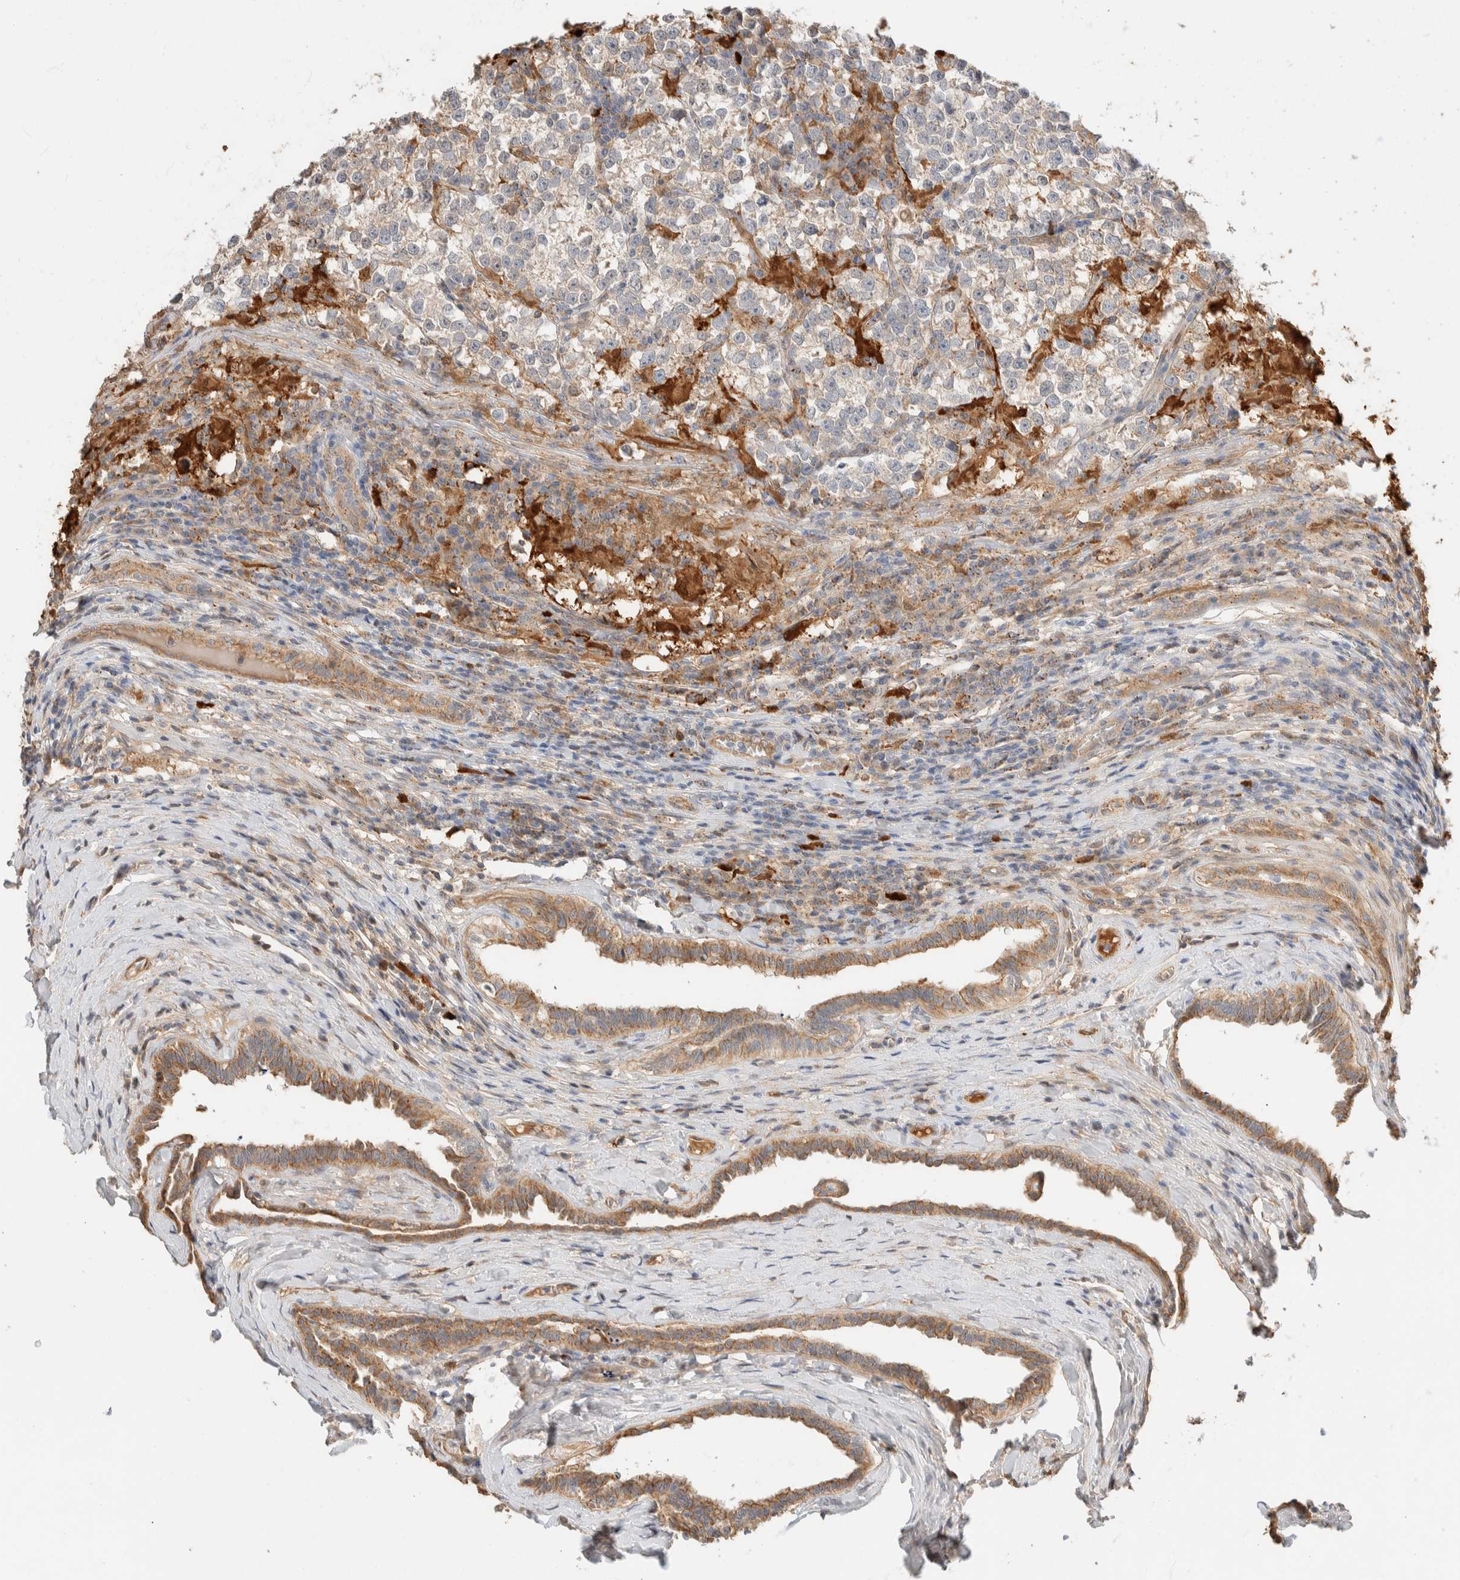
{"staining": {"intensity": "negative", "quantity": "none", "location": "none"}, "tissue": "testis cancer", "cell_type": "Tumor cells", "image_type": "cancer", "snomed": [{"axis": "morphology", "description": "Normal tissue, NOS"}, {"axis": "morphology", "description": "Seminoma, NOS"}, {"axis": "topography", "description": "Testis"}], "caption": "Seminoma (testis) was stained to show a protein in brown. There is no significant expression in tumor cells.", "gene": "SETD4", "patient": {"sex": "male", "age": 43}}